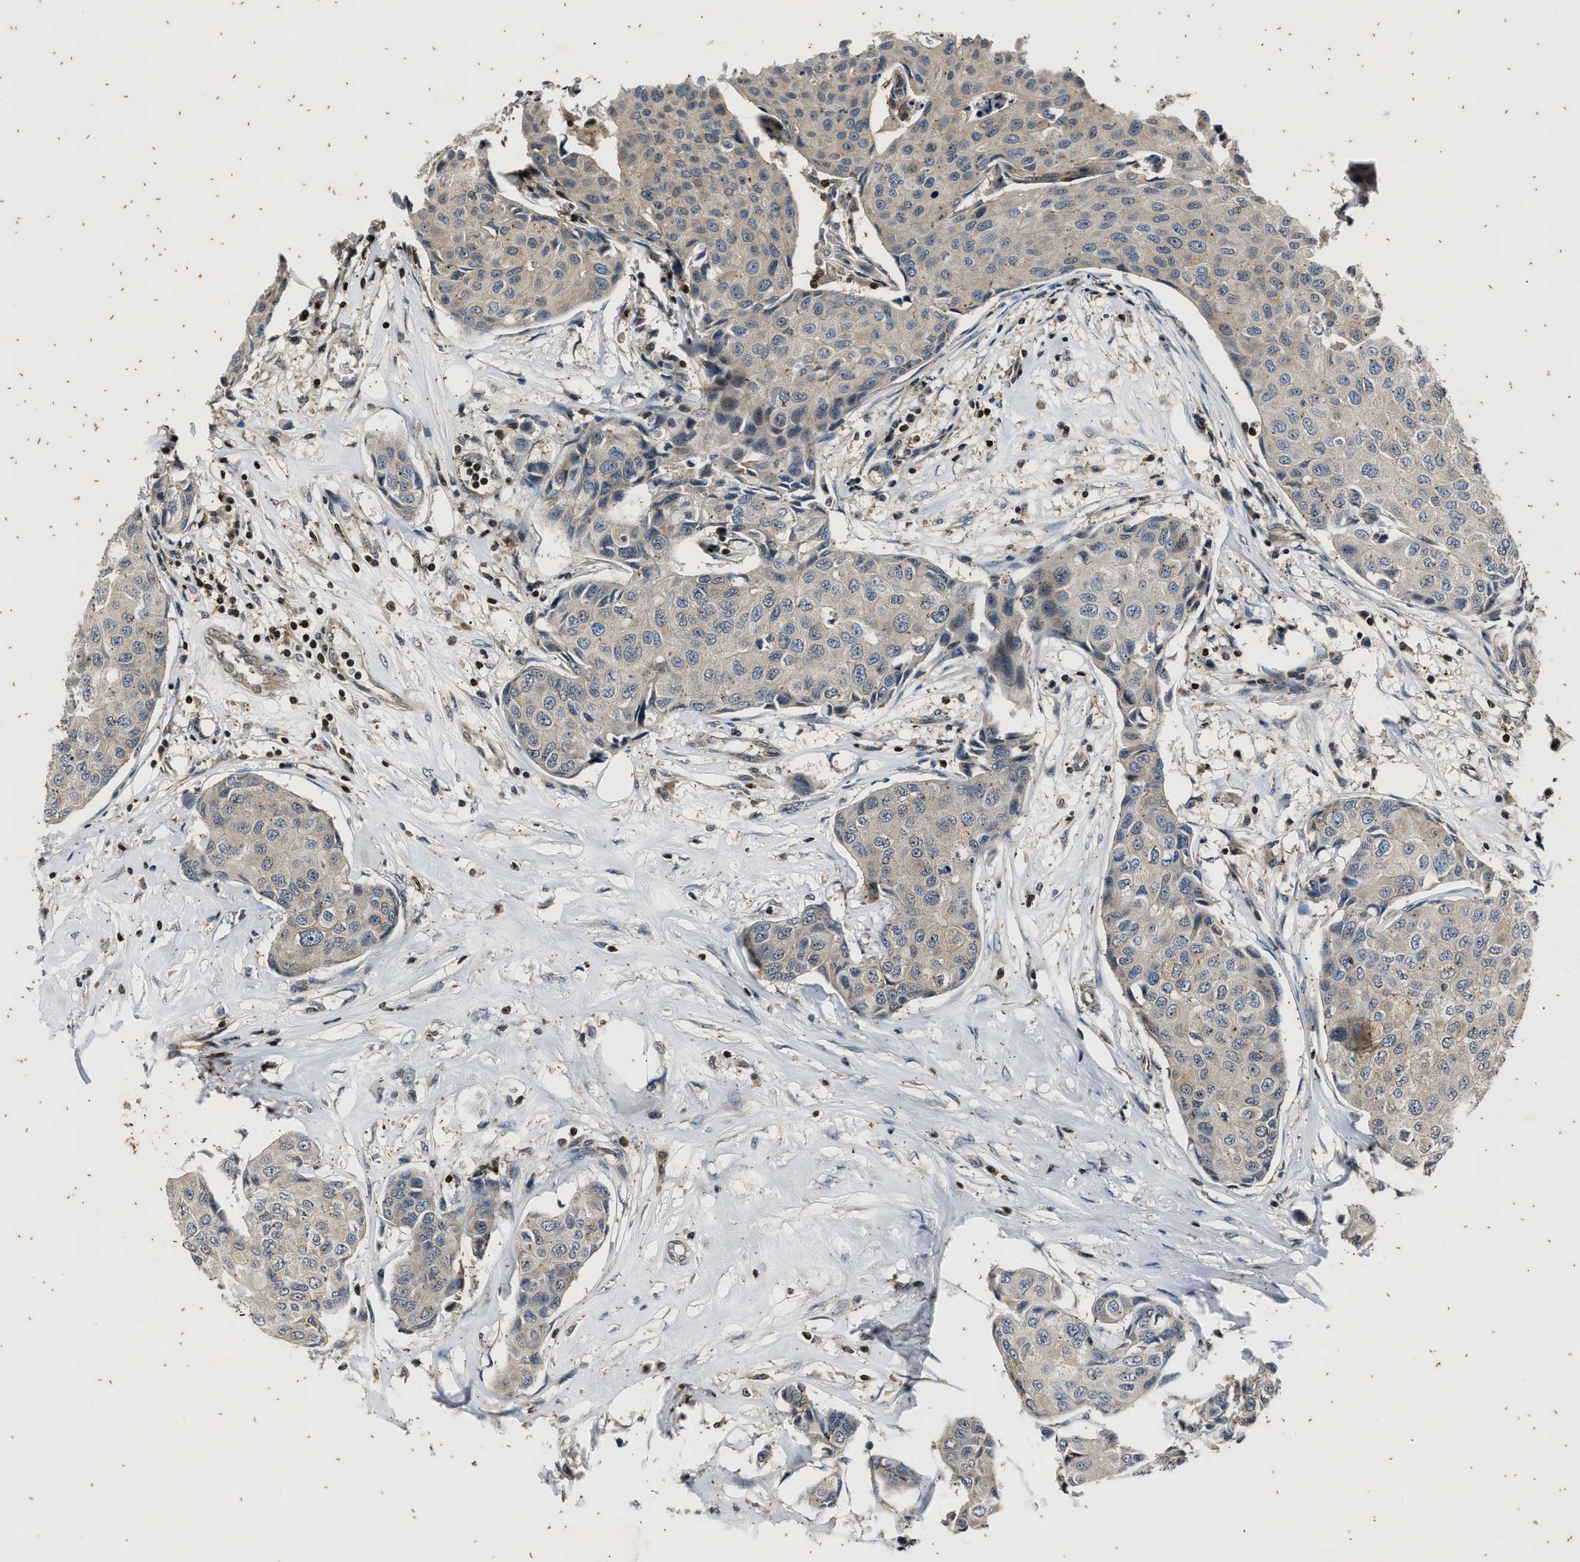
{"staining": {"intensity": "negative", "quantity": "none", "location": "none"}, "tissue": "breast cancer", "cell_type": "Tumor cells", "image_type": "cancer", "snomed": [{"axis": "morphology", "description": "Duct carcinoma"}, {"axis": "topography", "description": "Breast"}], "caption": "Immunohistochemical staining of human breast cancer (infiltrating ductal carcinoma) shows no significant expression in tumor cells.", "gene": "PTPN7", "patient": {"sex": "female", "age": 80}}